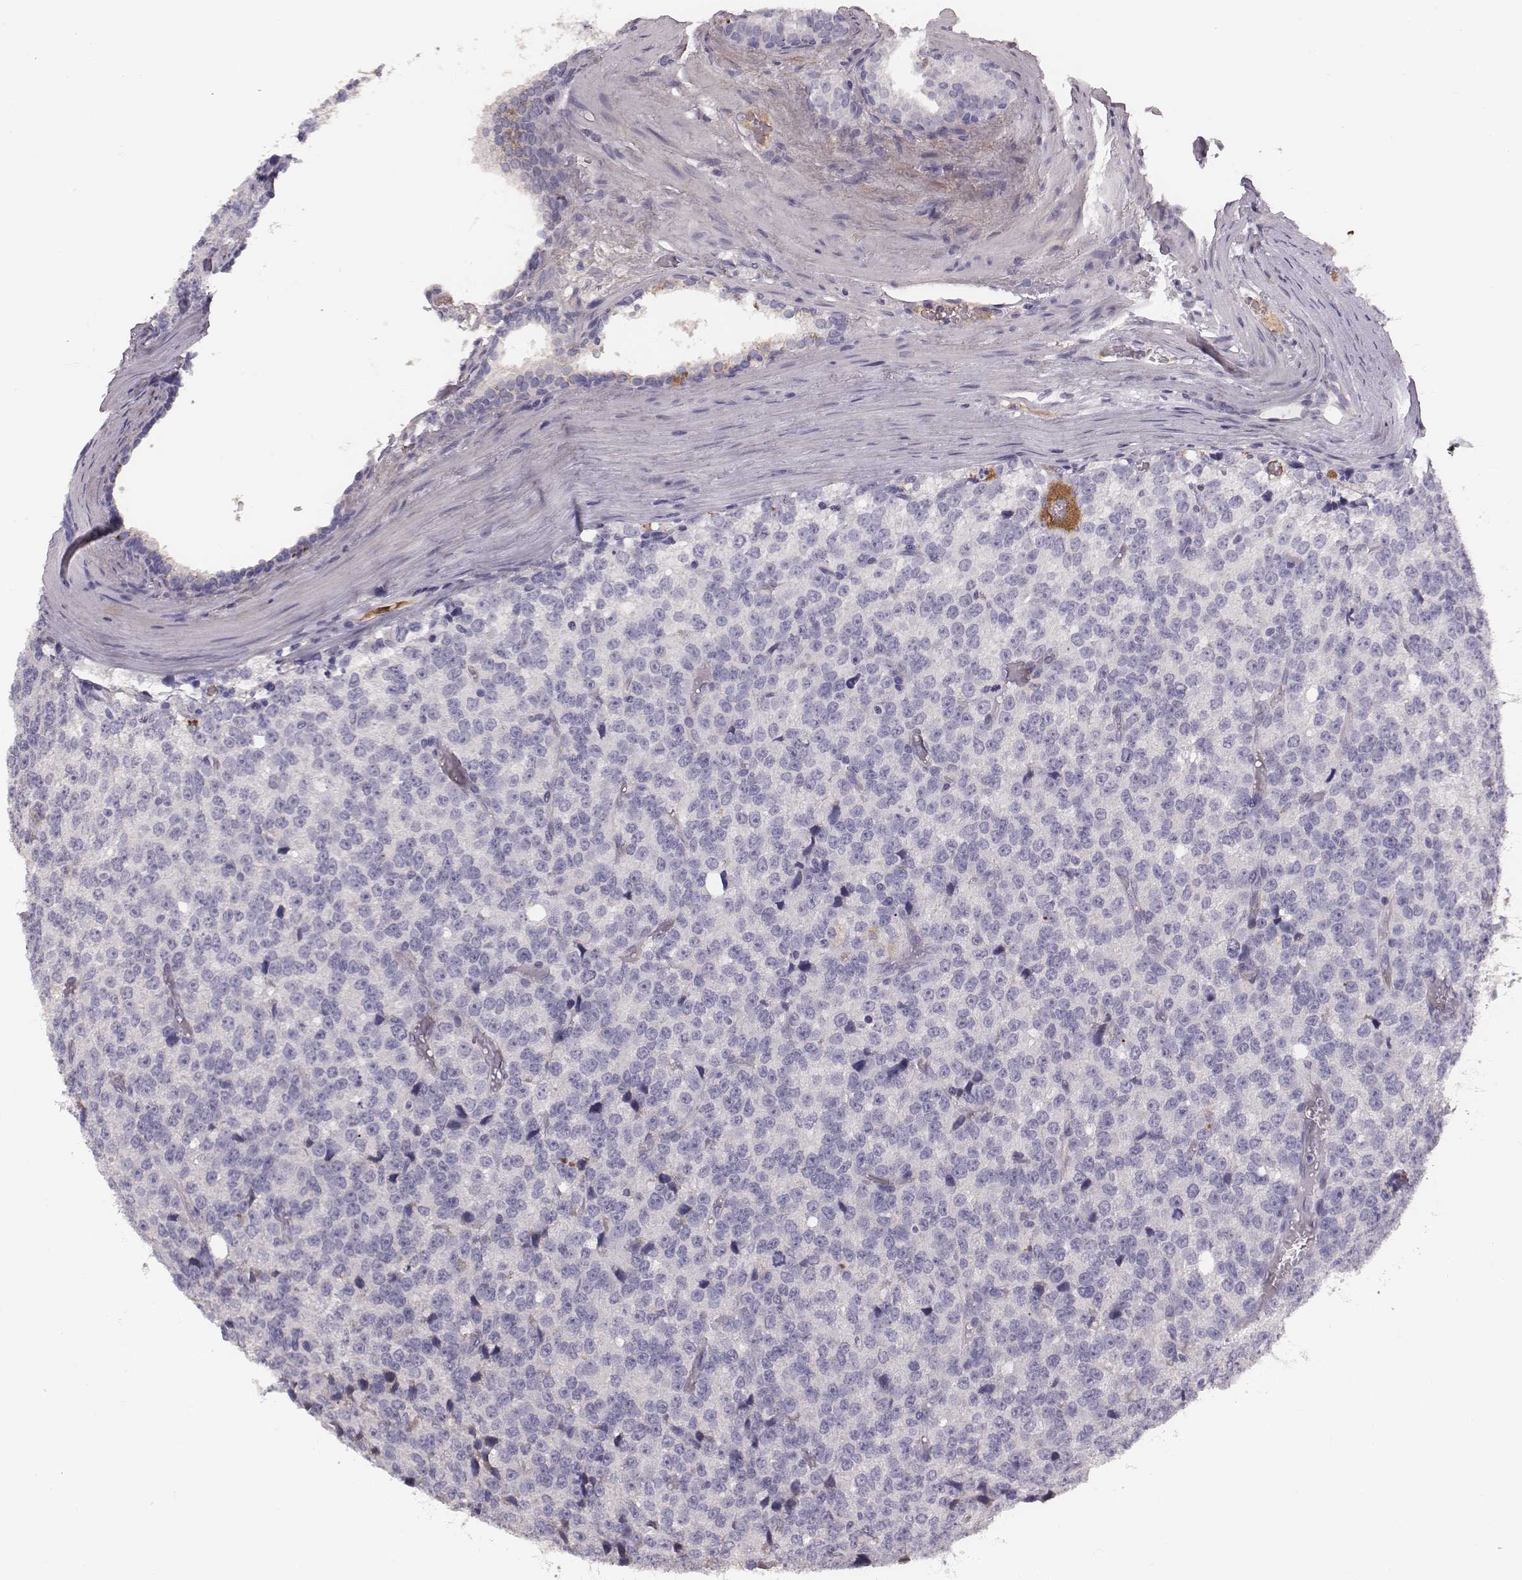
{"staining": {"intensity": "negative", "quantity": "none", "location": "none"}, "tissue": "prostate cancer", "cell_type": "Tumor cells", "image_type": "cancer", "snomed": [{"axis": "morphology", "description": "Adenocarcinoma, High grade"}, {"axis": "topography", "description": "Prostate and seminal vesicle, NOS"}], "caption": "High magnification brightfield microscopy of high-grade adenocarcinoma (prostate) stained with DAB (brown) and counterstained with hematoxylin (blue): tumor cells show no significant expression.", "gene": "CFTR", "patient": {"sex": "male", "age": 62}}